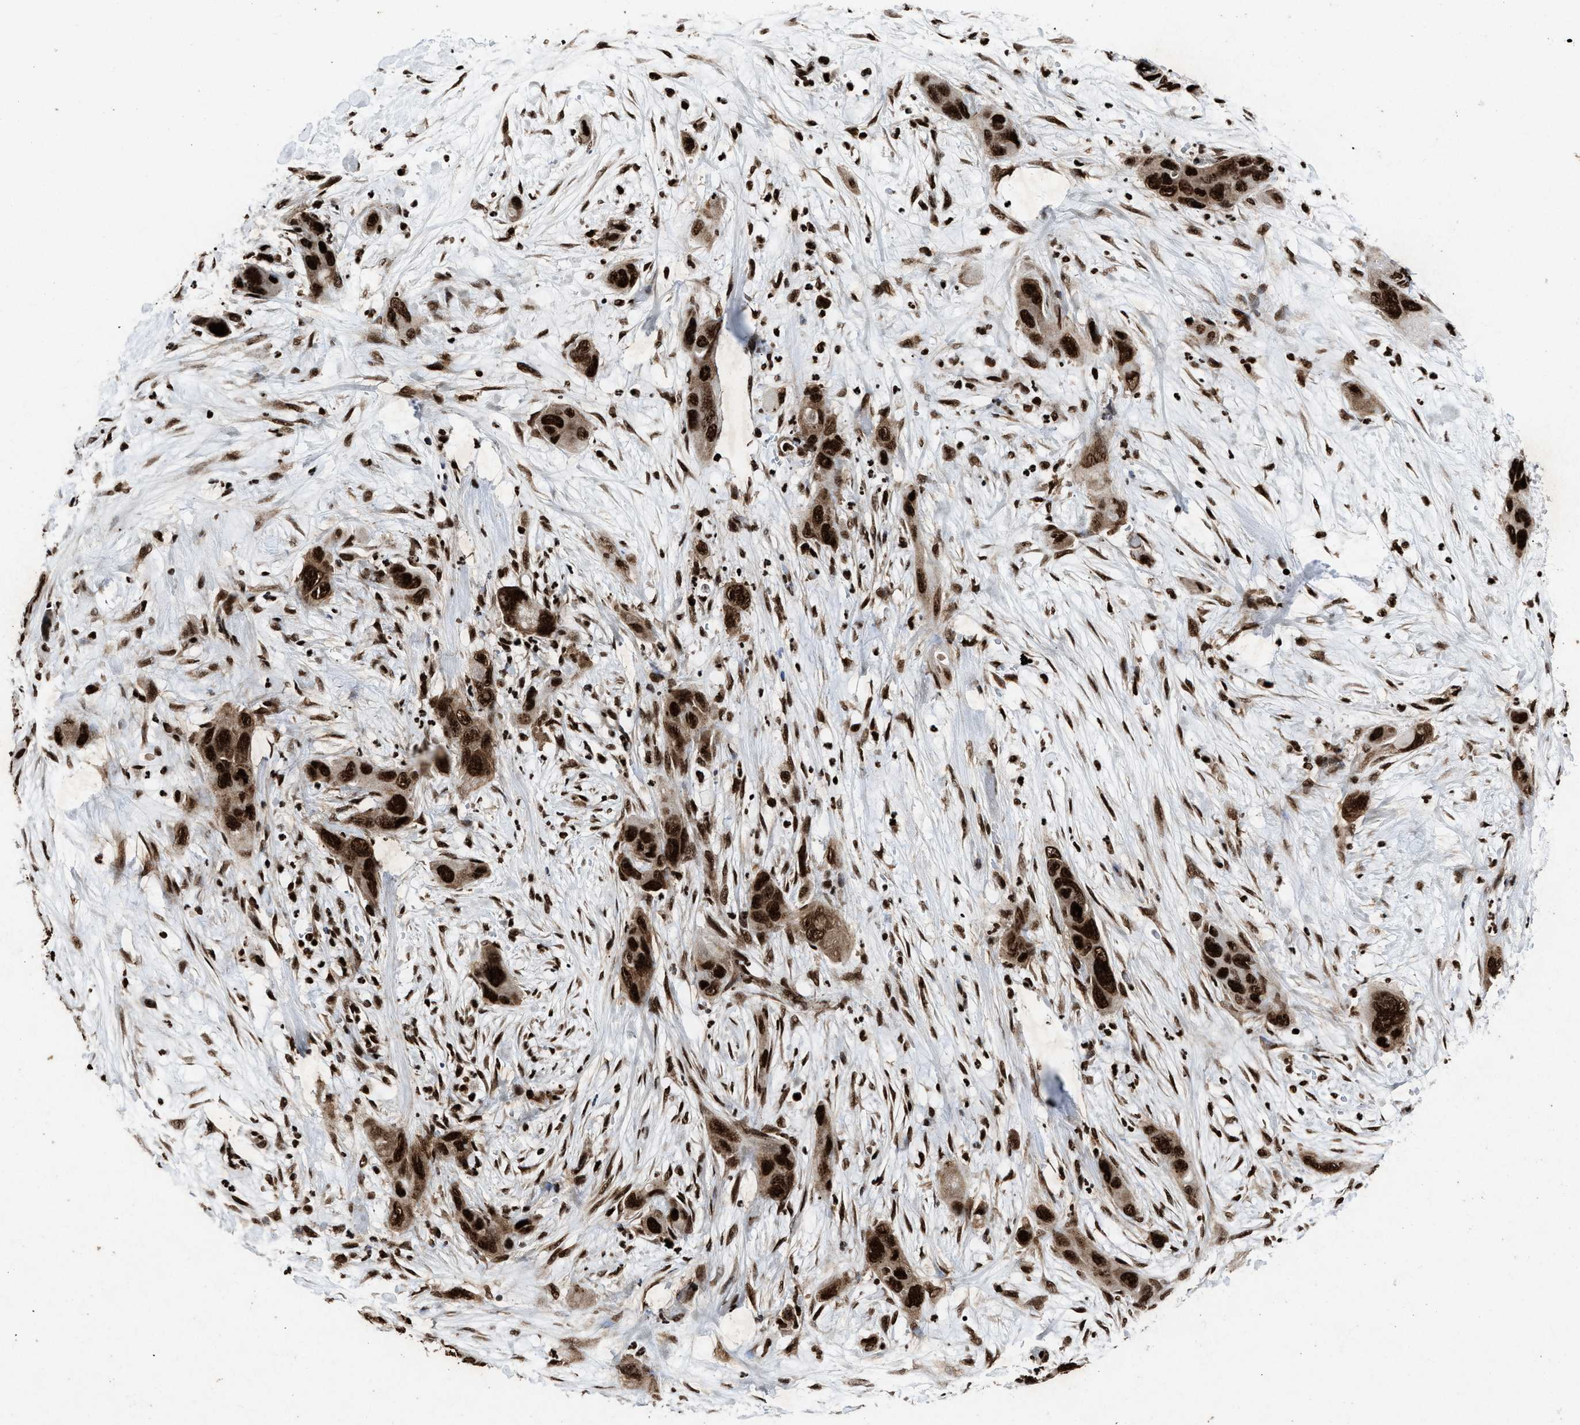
{"staining": {"intensity": "strong", "quantity": ">75%", "location": "cytoplasmic/membranous,nuclear"}, "tissue": "pancreatic cancer", "cell_type": "Tumor cells", "image_type": "cancer", "snomed": [{"axis": "morphology", "description": "Adenocarcinoma, NOS"}, {"axis": "topography", "description": "Pancreas"}], "caption": "IHC photomicrograph of pancreatic adenocarcinoma stained for a protein (brown), which exhibits high levels of strong cytoplasmic/membranous and nuclear positivity in about >75% of tumor cells.", "gene": "ALYREF", "patient": {"sex": "female", "age": 71}}